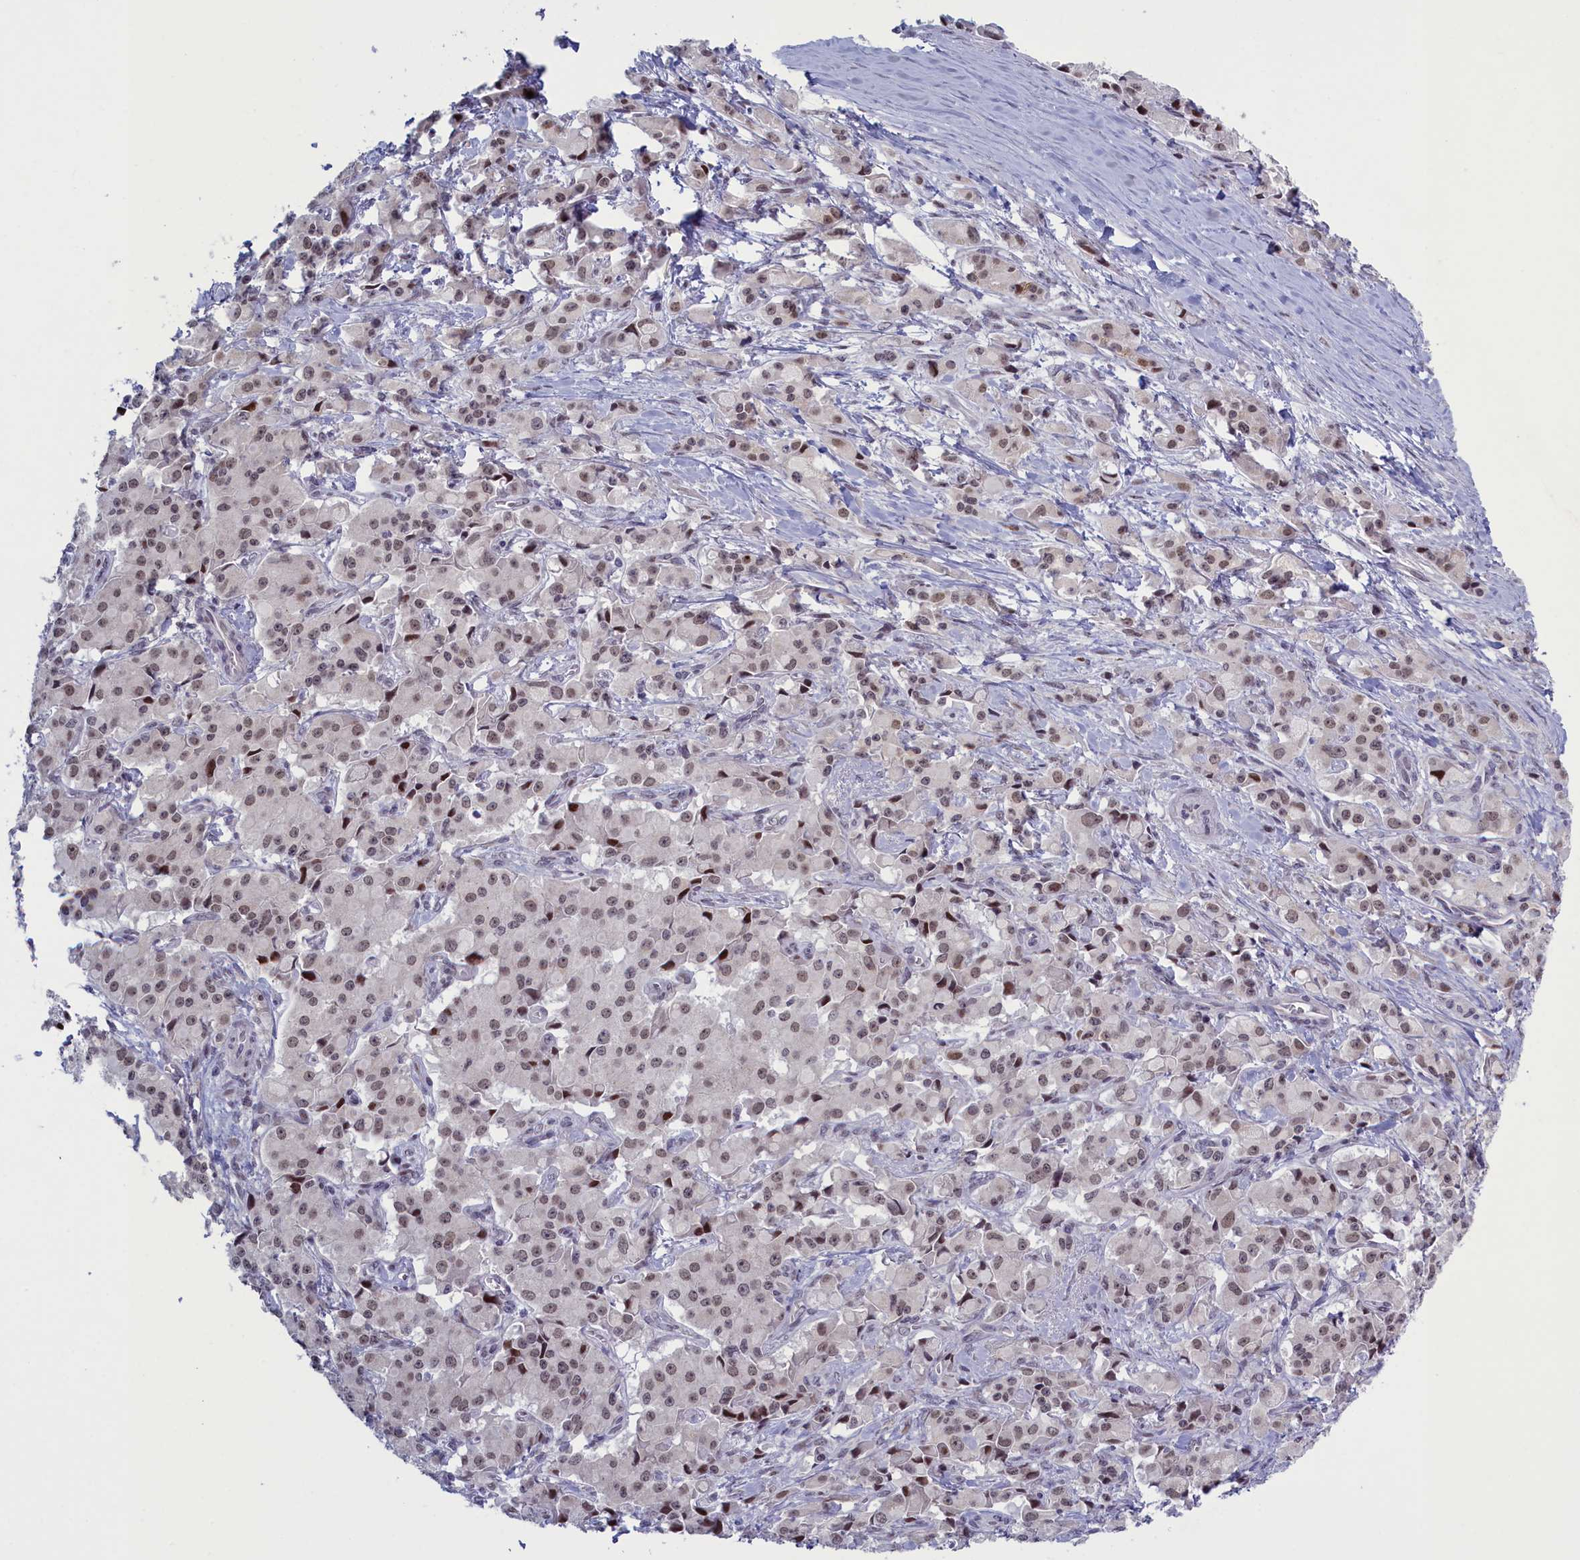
{"staining": {"intensity": "moderate", "quantity": "<25%", "location": "nuclear"}, "tissue": "pancreatic cancer", "cell_type": "Tumor cells", "image_type": "cancer", "snomed": [{"axis": "morphology", "description": "Adenocarcinoma, NOS"}, {"axis": "topography", "description": "Pancreas"}], "caption": "Human pancreatic adenocarcinoma stained with a protein marker displays moderate staining in tumor cells.", "gene": "ATF7IP2", "patient": {"sex": "male", "age": 65}}